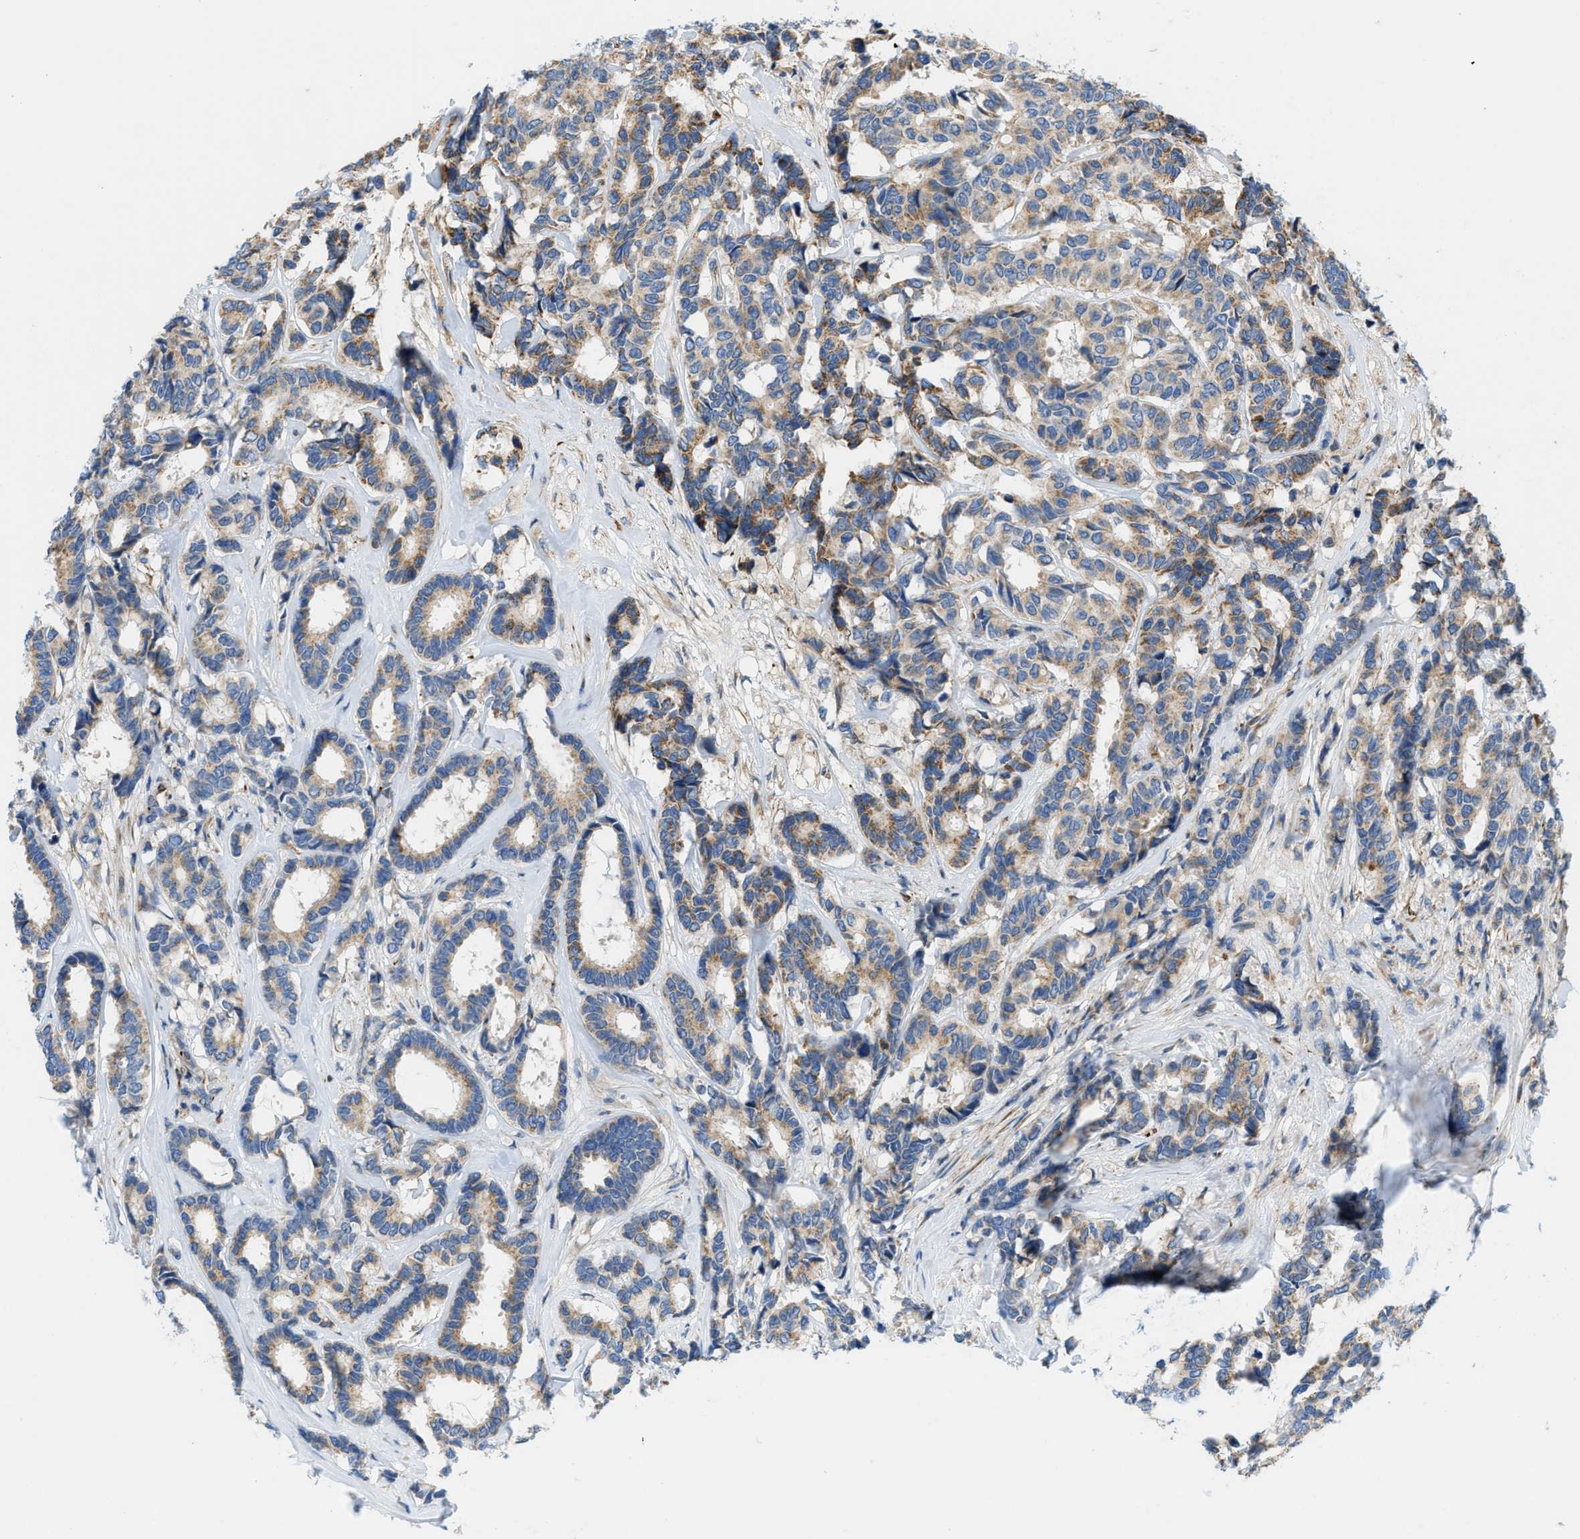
{"staining": {"intensity": "moderate", "quantity": ">75%", "location": "cytoplasmic/membranous"}, "tissue": "breast cancer", "cell_type": "Tumor cells", "image_type": "cancer", "snomed": [{"axis": "morphology", "description": "Duct carcinoma"}, {"axis": "topography", "description": "Breast"}], "caption": "Infiltrating ductal carcinoma (breast) was stained to show a protein in brown. There is medium levels of moderate cytoplasmic/membranous staining in approximately >75% of tumor cells.", "gene": "ZNF831", "patient": {"sex": "female", "age": 87}}